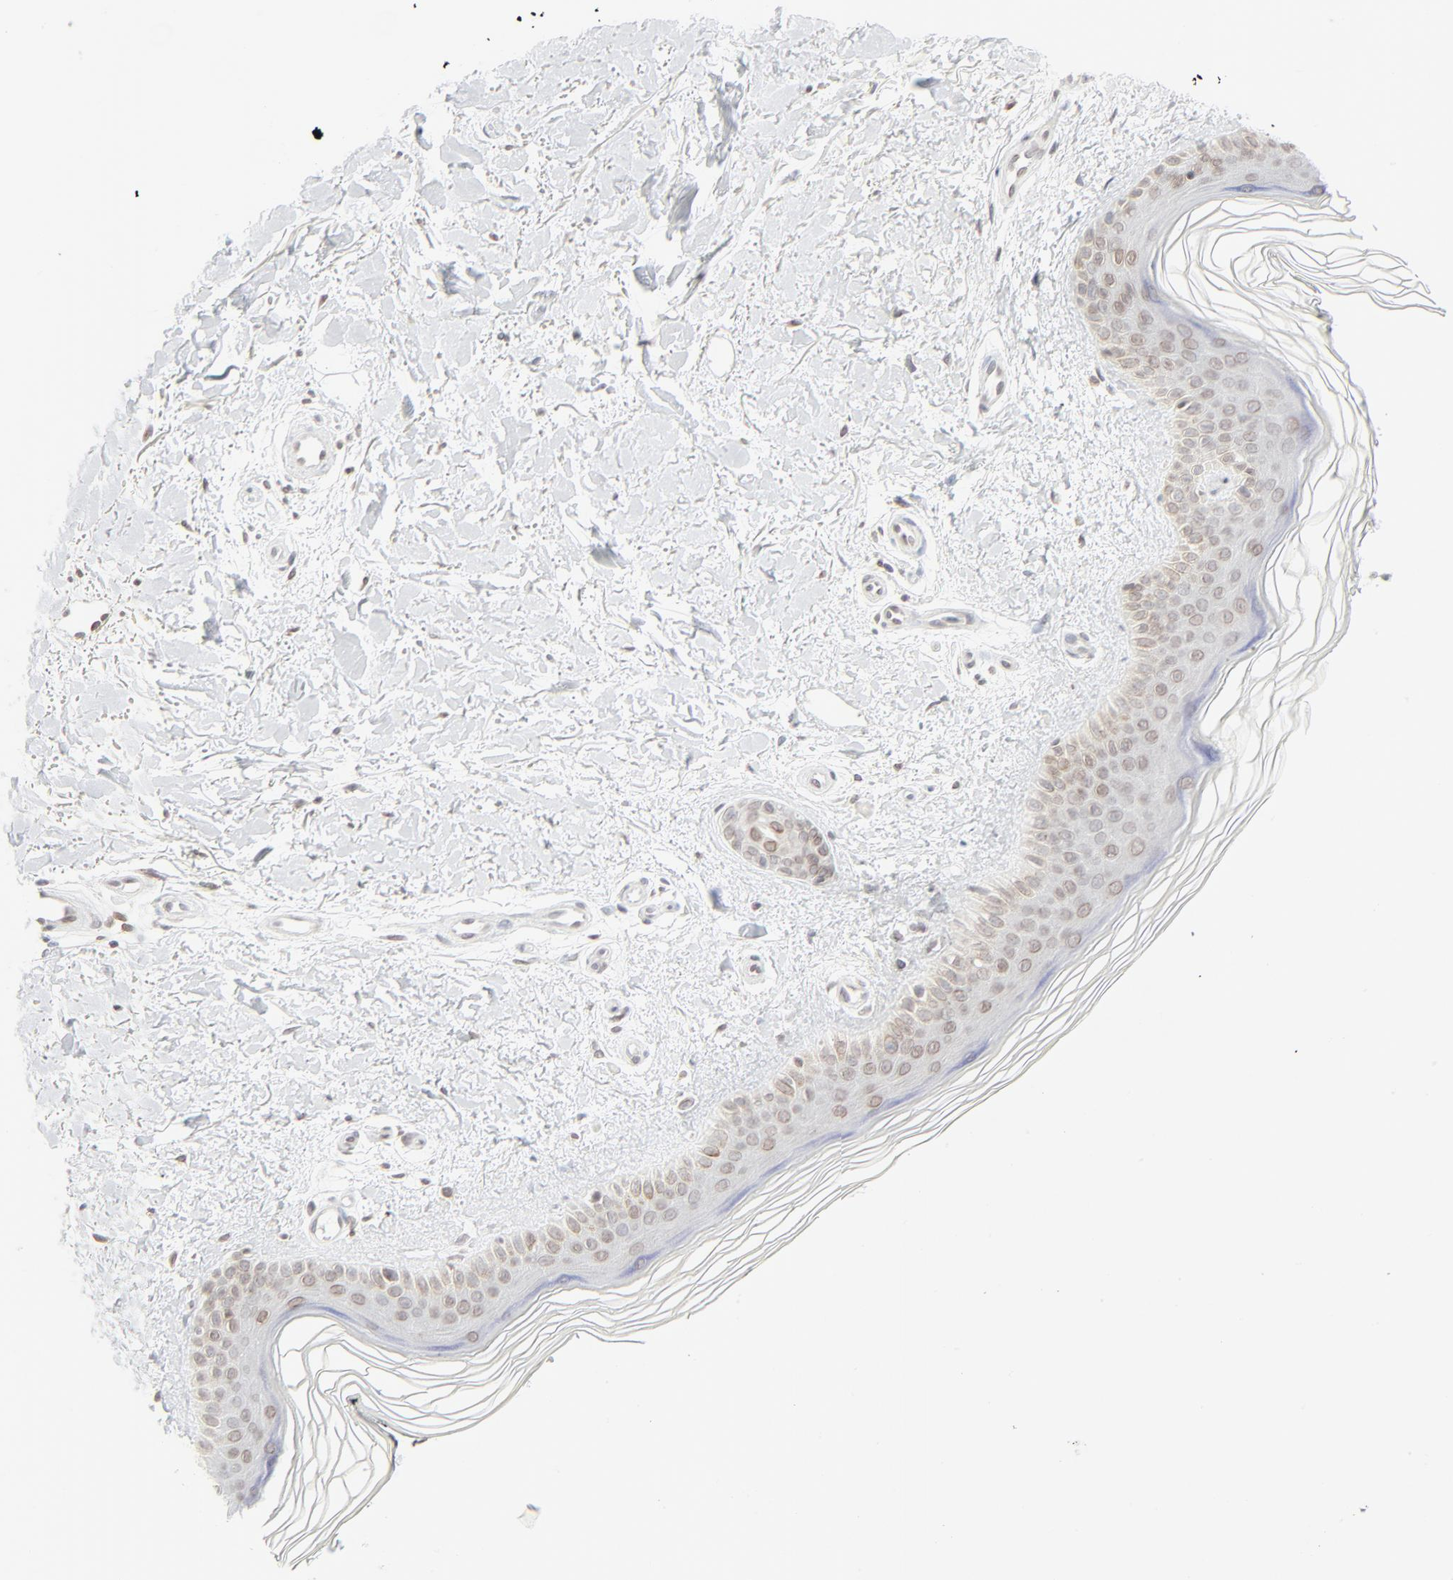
{"staining": {"intensity": "weak", "quantity": ">75%", "location": "nuclear"}, "tissue": "skin", "cell_type": "Fibroblasts", "image_type": "normal", "snomed": [{"axis": "morphology", "description": "Normal tissue, NOS"}, {"axis": "topography", "description": "Skin"}], "caption": "This image displays IHC staining of normal human skin, with low weak nuclear staining in approximately >75% of fibroblasts.", "gene": "MAD1L1", "patient": {"sex": "female", "age": 19}}